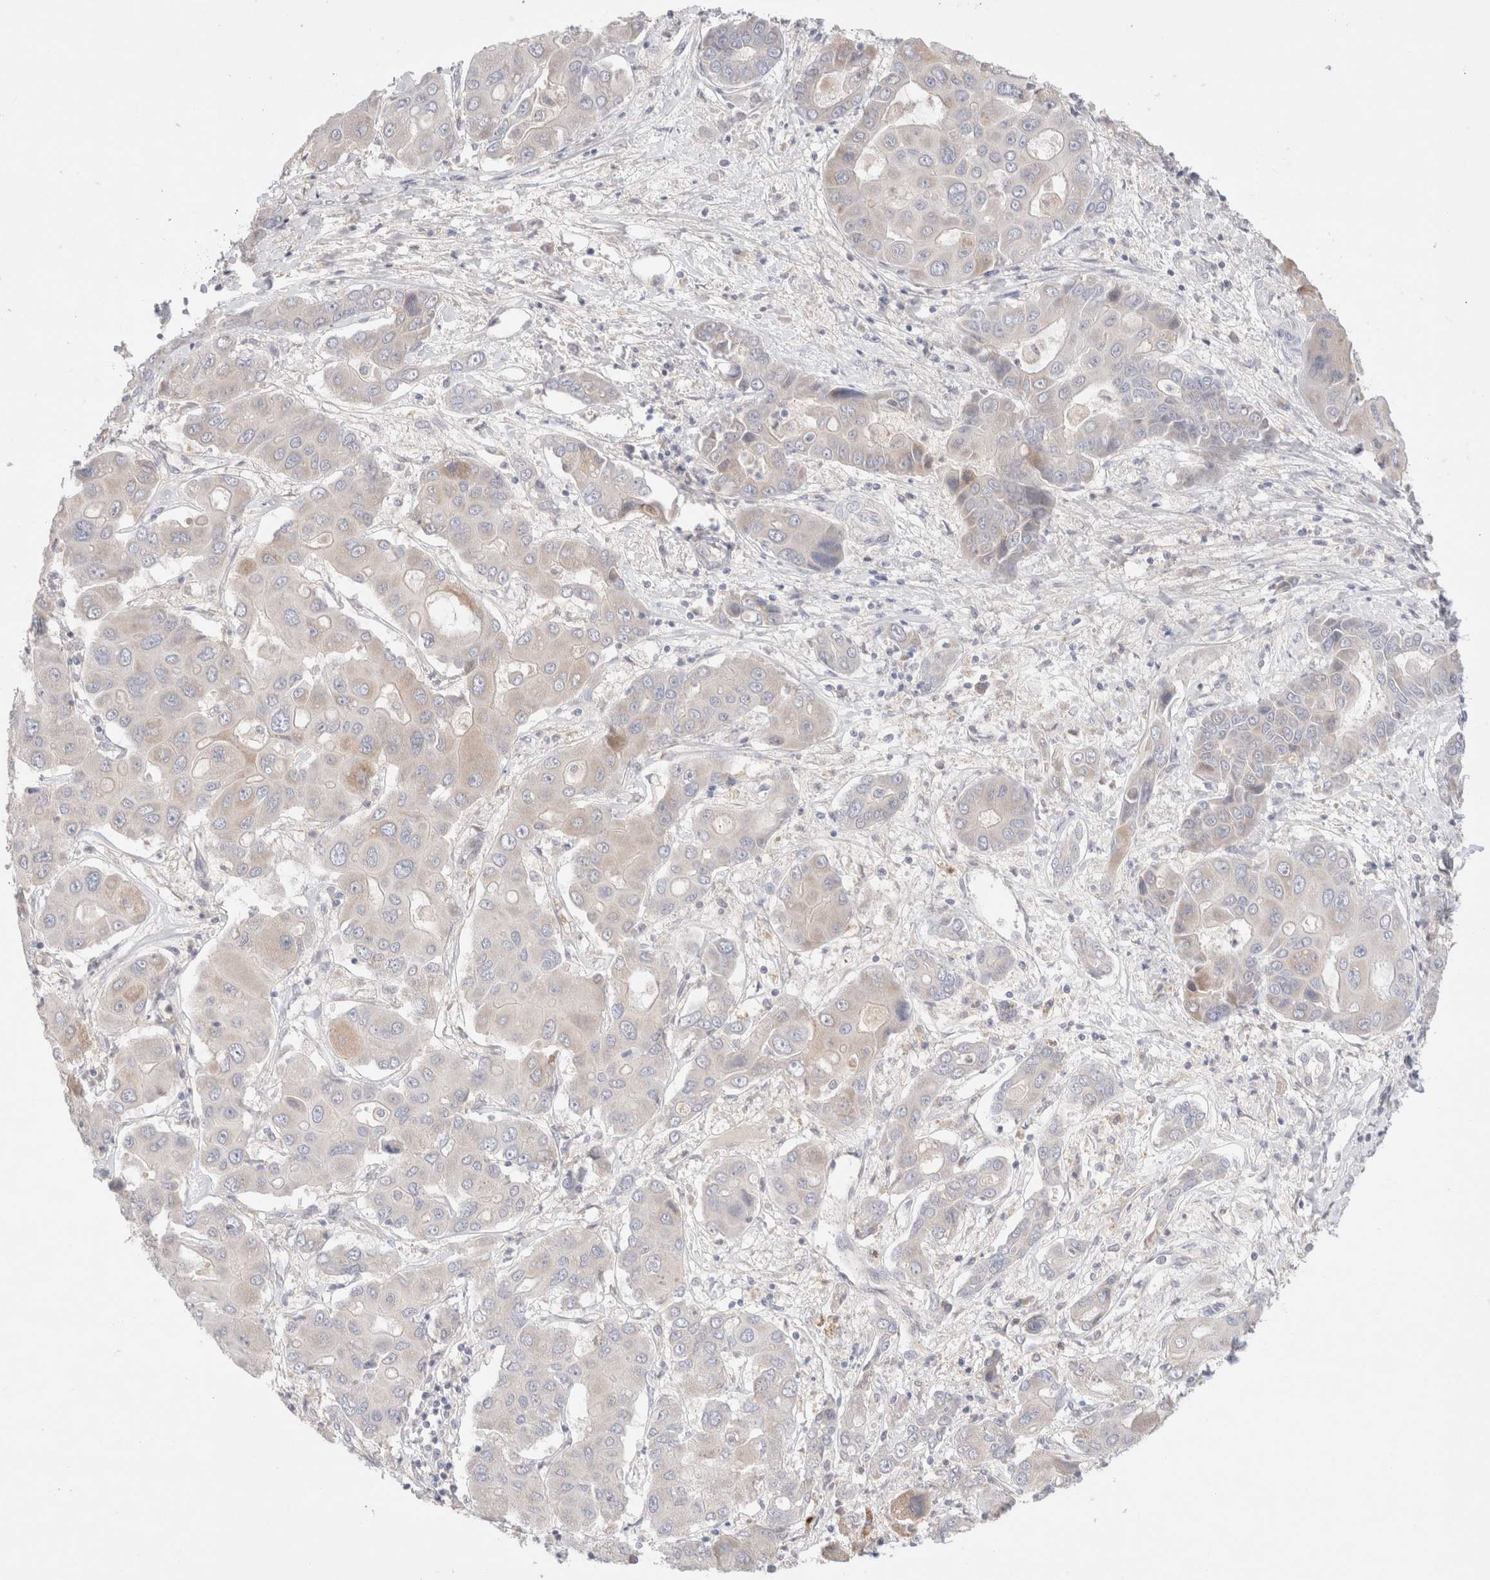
{"staining": {"intensity": "weak", "quantity": "<25%", "location": "cytoplasmic/membranous"}, "tissue": "liver cancer", "cell_type": "Tumor cells", "image_type": "cancer", "snomed": [{"axis": "morphology", "description": "Cholangiocarcinoma"}, {"axis": "topography", "description": "Liver"}], "caption": "DAB (3,3'-diaminobenzidine) immunohistochemical staining of cholangiocarcinoma (liver) displays no significant positivity in tumor cells. Brightfield microscopy of IHC stained with DAB (3,3'-diaminobenzidine) (brown) and hematoxylin (blue), captured at high magnification.", "gene": "SPATA20", "patient": {"sex": "male", "age": 67}}